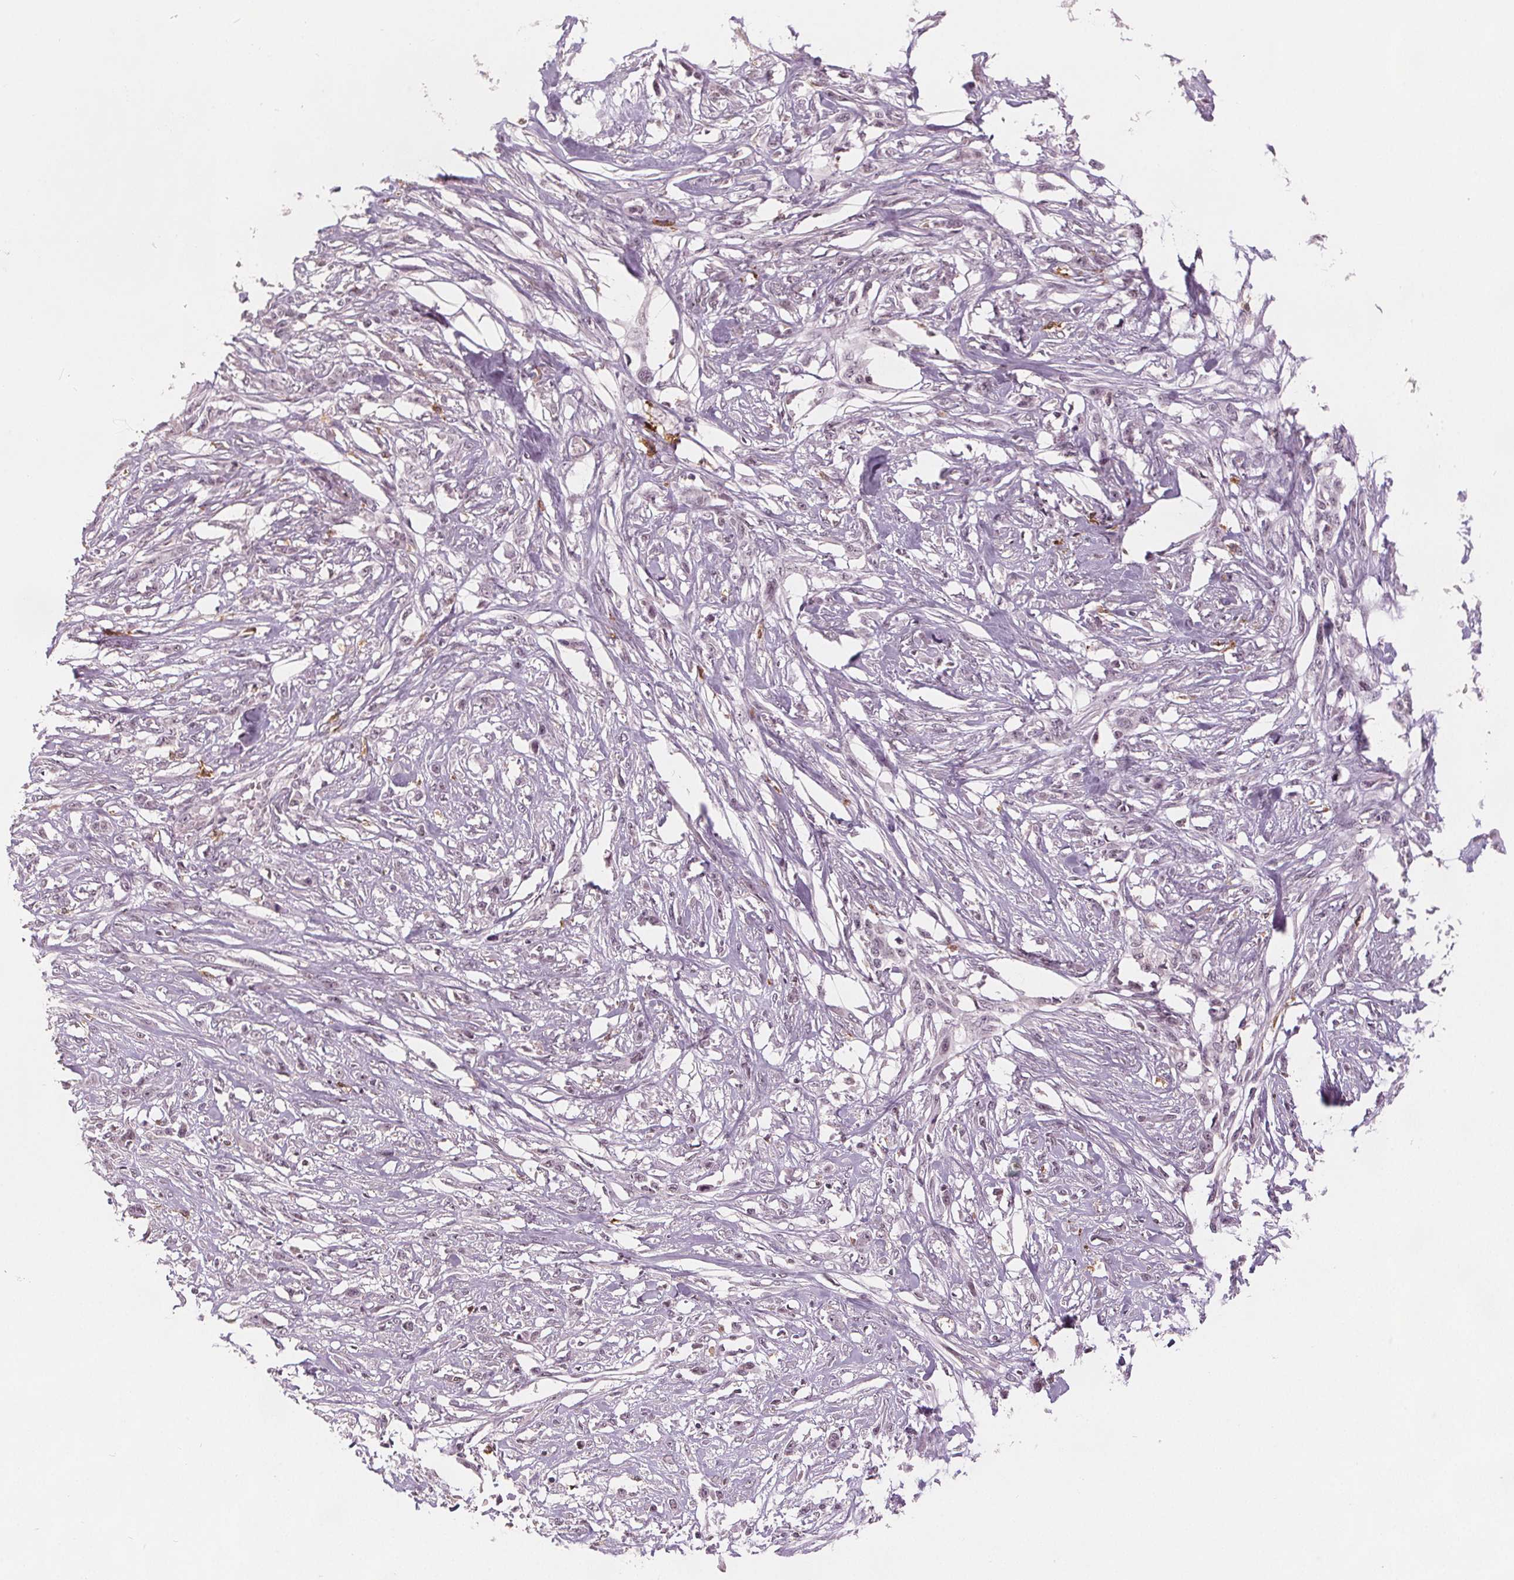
{"staining": {"intensity": "moderate", "quantity": ">75%", "location": "nuclear"}, "tissue": "skin cancer", "cell_type": "Tumor cells", "image_type": "cancer", "snomed": [{"axis": "morphology", "description": "Squamous cell carcinoma, NOS"}, {"axis": "topography", "description": "Skin"}], "caption": "Skin cancer stained with immunohistochemistry (IHC) exhibits moderate nuclear positivity in approximately >75% of tumor cells.", "gene": "DPM2", "patient": {"sex": "male", "age": 79}}